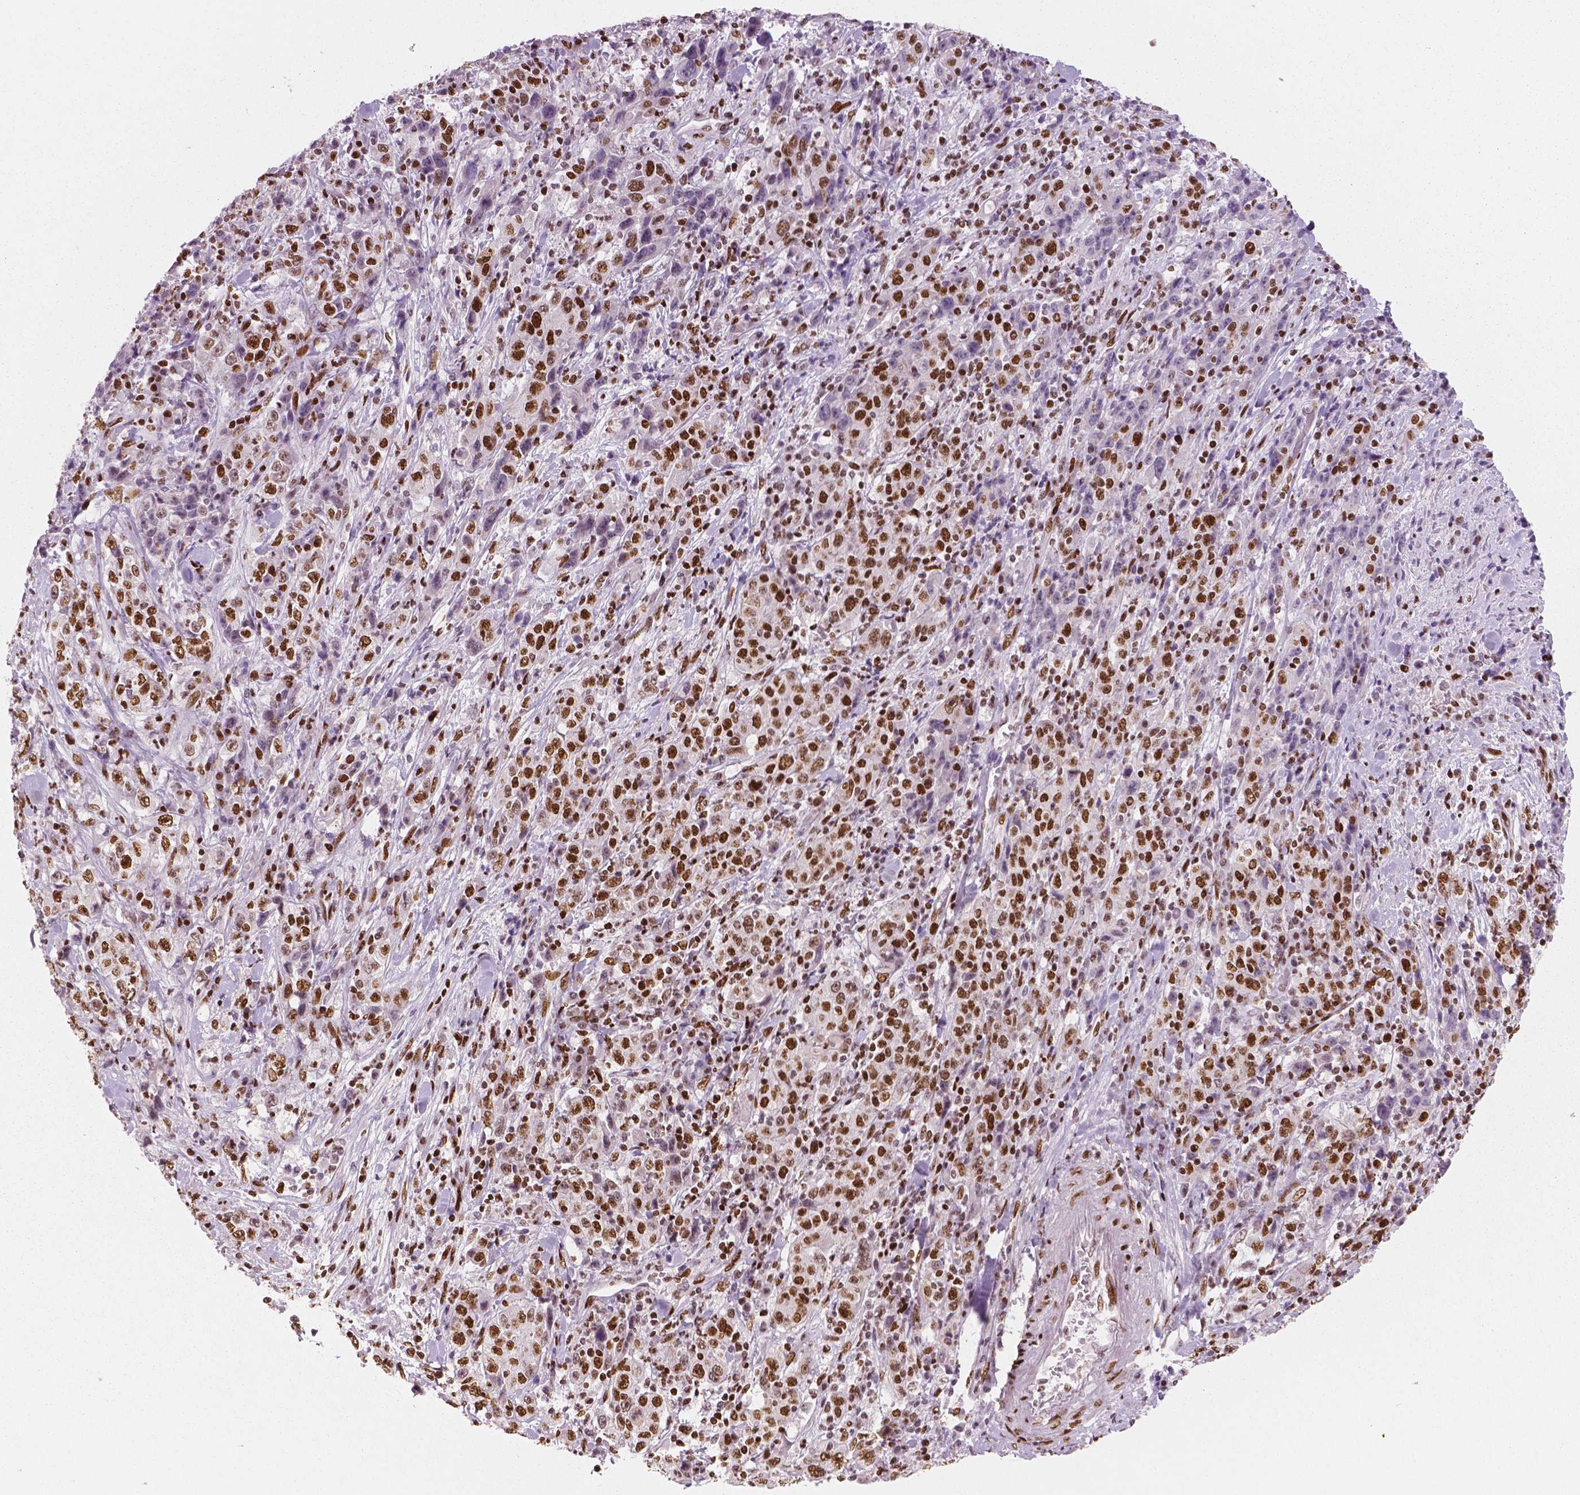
{"staining": {"intensity": "strong", "quantity": ">75%", "location": "nuclear"}, "tissue": "stomach cancer", "cell_type": "Tumor cells", "image_type": "cancer", "snomed": [{"axis": "morphology", "description": "Normal tissue, NOS"}, {"axis": "morphology", "description": "Adenocarcinoma, NOS"}, {"axis": "topography", "description": "Stomach, upper"}, {"axis": "topography", "description": "Stomach"}], "caption": "Immunohistochemistry micrograph of human stomach cancer stained for a protein (brown), which exhibits high levels of strong nuclear expression in about >75% of tumor cells.", "gene": "BRD4", "patient": {"sex": "male", "age": 59}}